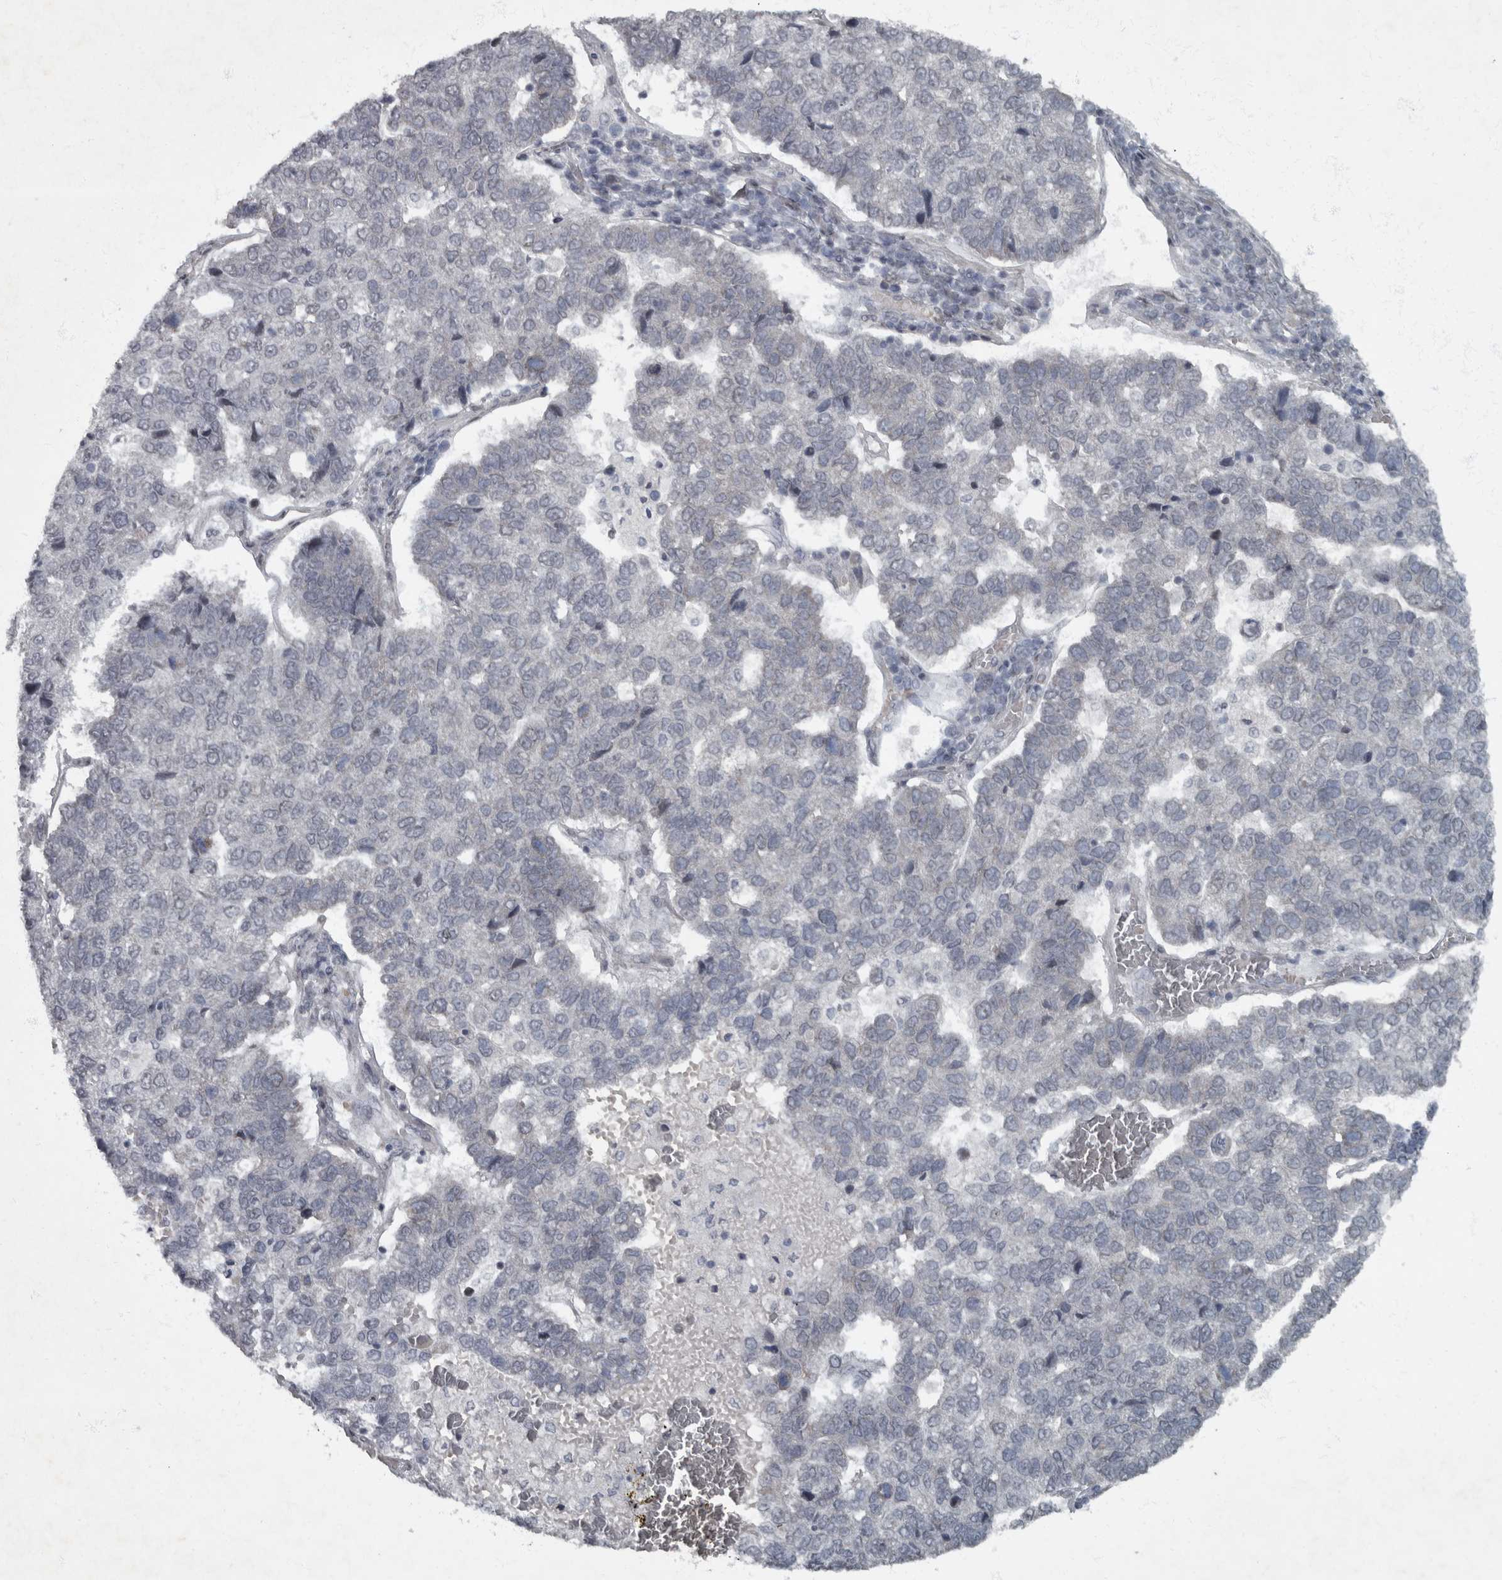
{"staining": {"intensity": "negative", "quantity": "none", "location": "none"}, "tissue": "pancreatic cancer", "cell_type": "Tumor cells", "image_type": "cancer", "snomed": [{"axis": "morphology", "description": "Adenocarcinoma, NOS"}, {"axis": "topography", "description": "Pancreas"}], "caption": "The IHC photomicrograph has no significant expression in tumor cells of pancreatic cancer (adenocarcinoma) tissue. (DAB immunohistochemistry with hematoxylin counter stain).", "gene": "WDR33", "patient": {"sex": "female", "age": 61}}